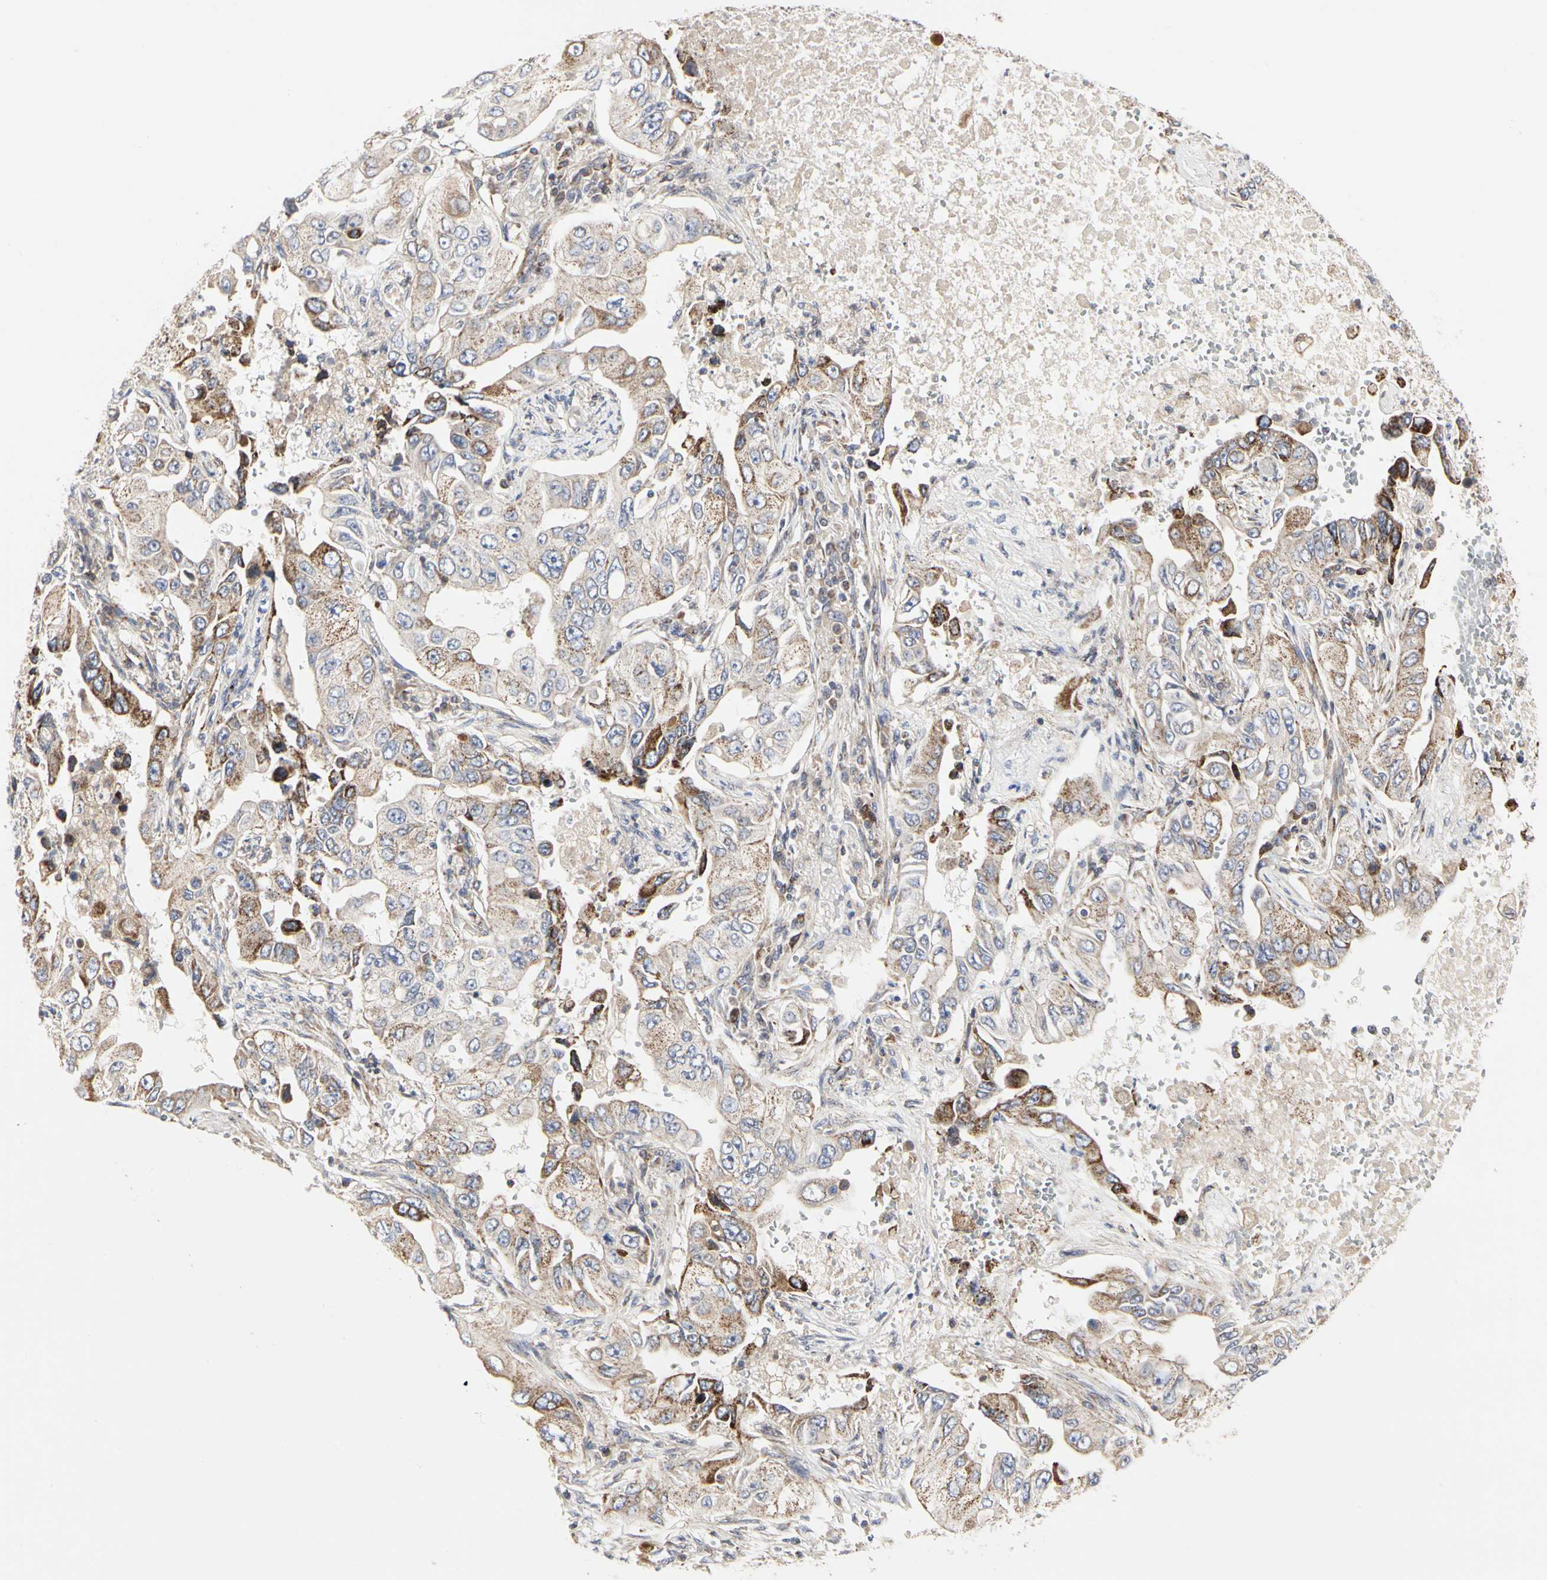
{"staining": {"intensity": "moderate", "quantity": "<25%", "location": "cytoplasmic/membranous"}, "tissue": "lung cancer", "cell_type": "Tumor cells", "image_type": "cancer", "snomed": [{"axis": "morphology", "description": "Adenocarcinoma, NOS"}, {"axis": "topography", "description": "Lung"}], "caption": "Immunohistochemistry of lung cancer exhibits low levels of moderate cytoplasmic/membranous staining in about <25% of tumor cells.", "gene": "TSKU", "patient": {"sex": "male", "age": 84}}